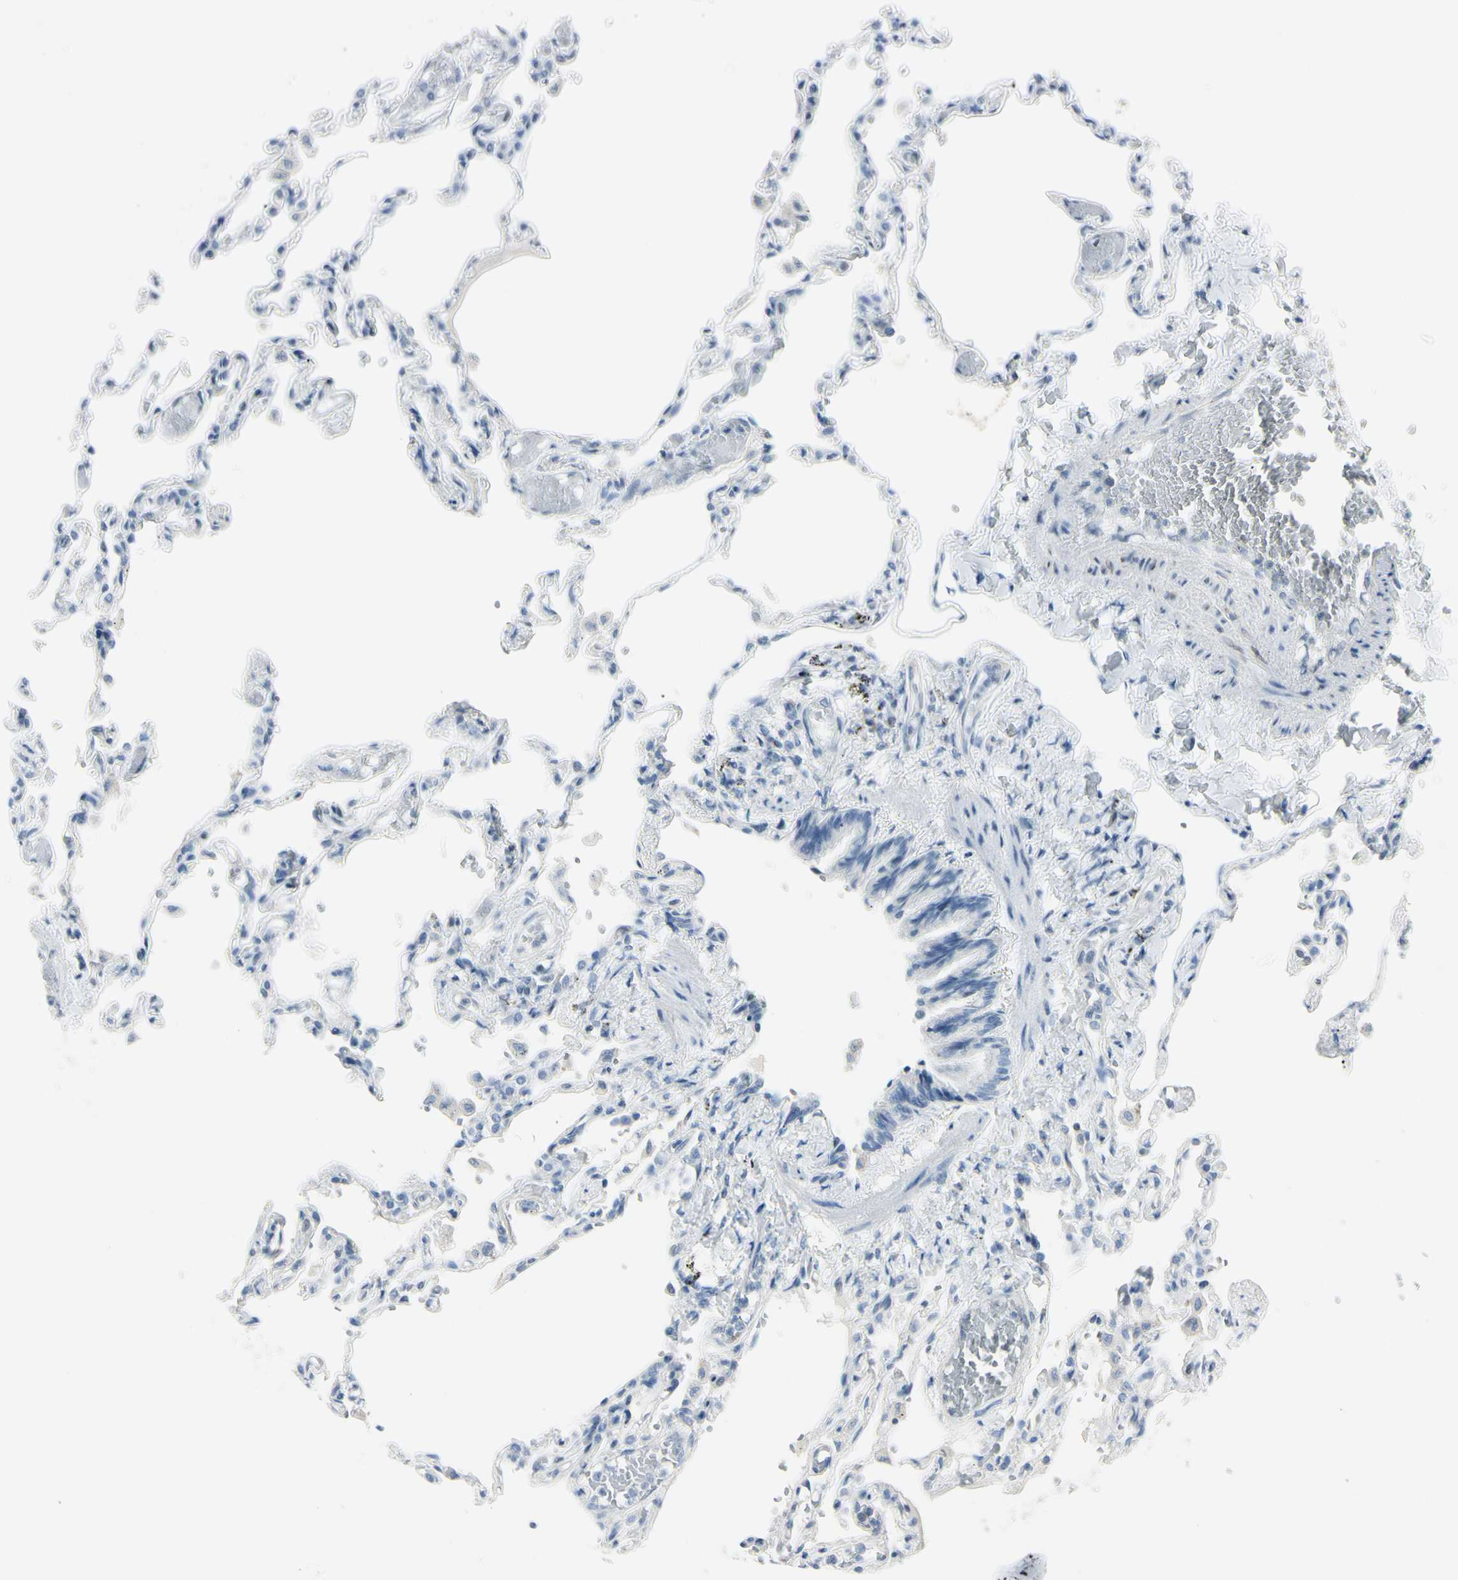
{"staining": {"intensity": "negative", "quantity": "none", "location": "none"}, "tissue": "lung", "cell_type": "Alveolar cells", "image_type": "normal", "snomed": [{"axis": "morphology", "description": "Normal tissue, NOS"}, {"axis": "topography", "description": "Lung"}], "caption": "Photomicrograph shows no significant protein expression in alveolar cells of unremarkable lung.", "gene": "ASB9", "patient": {"sex": "male", "age": 21}}